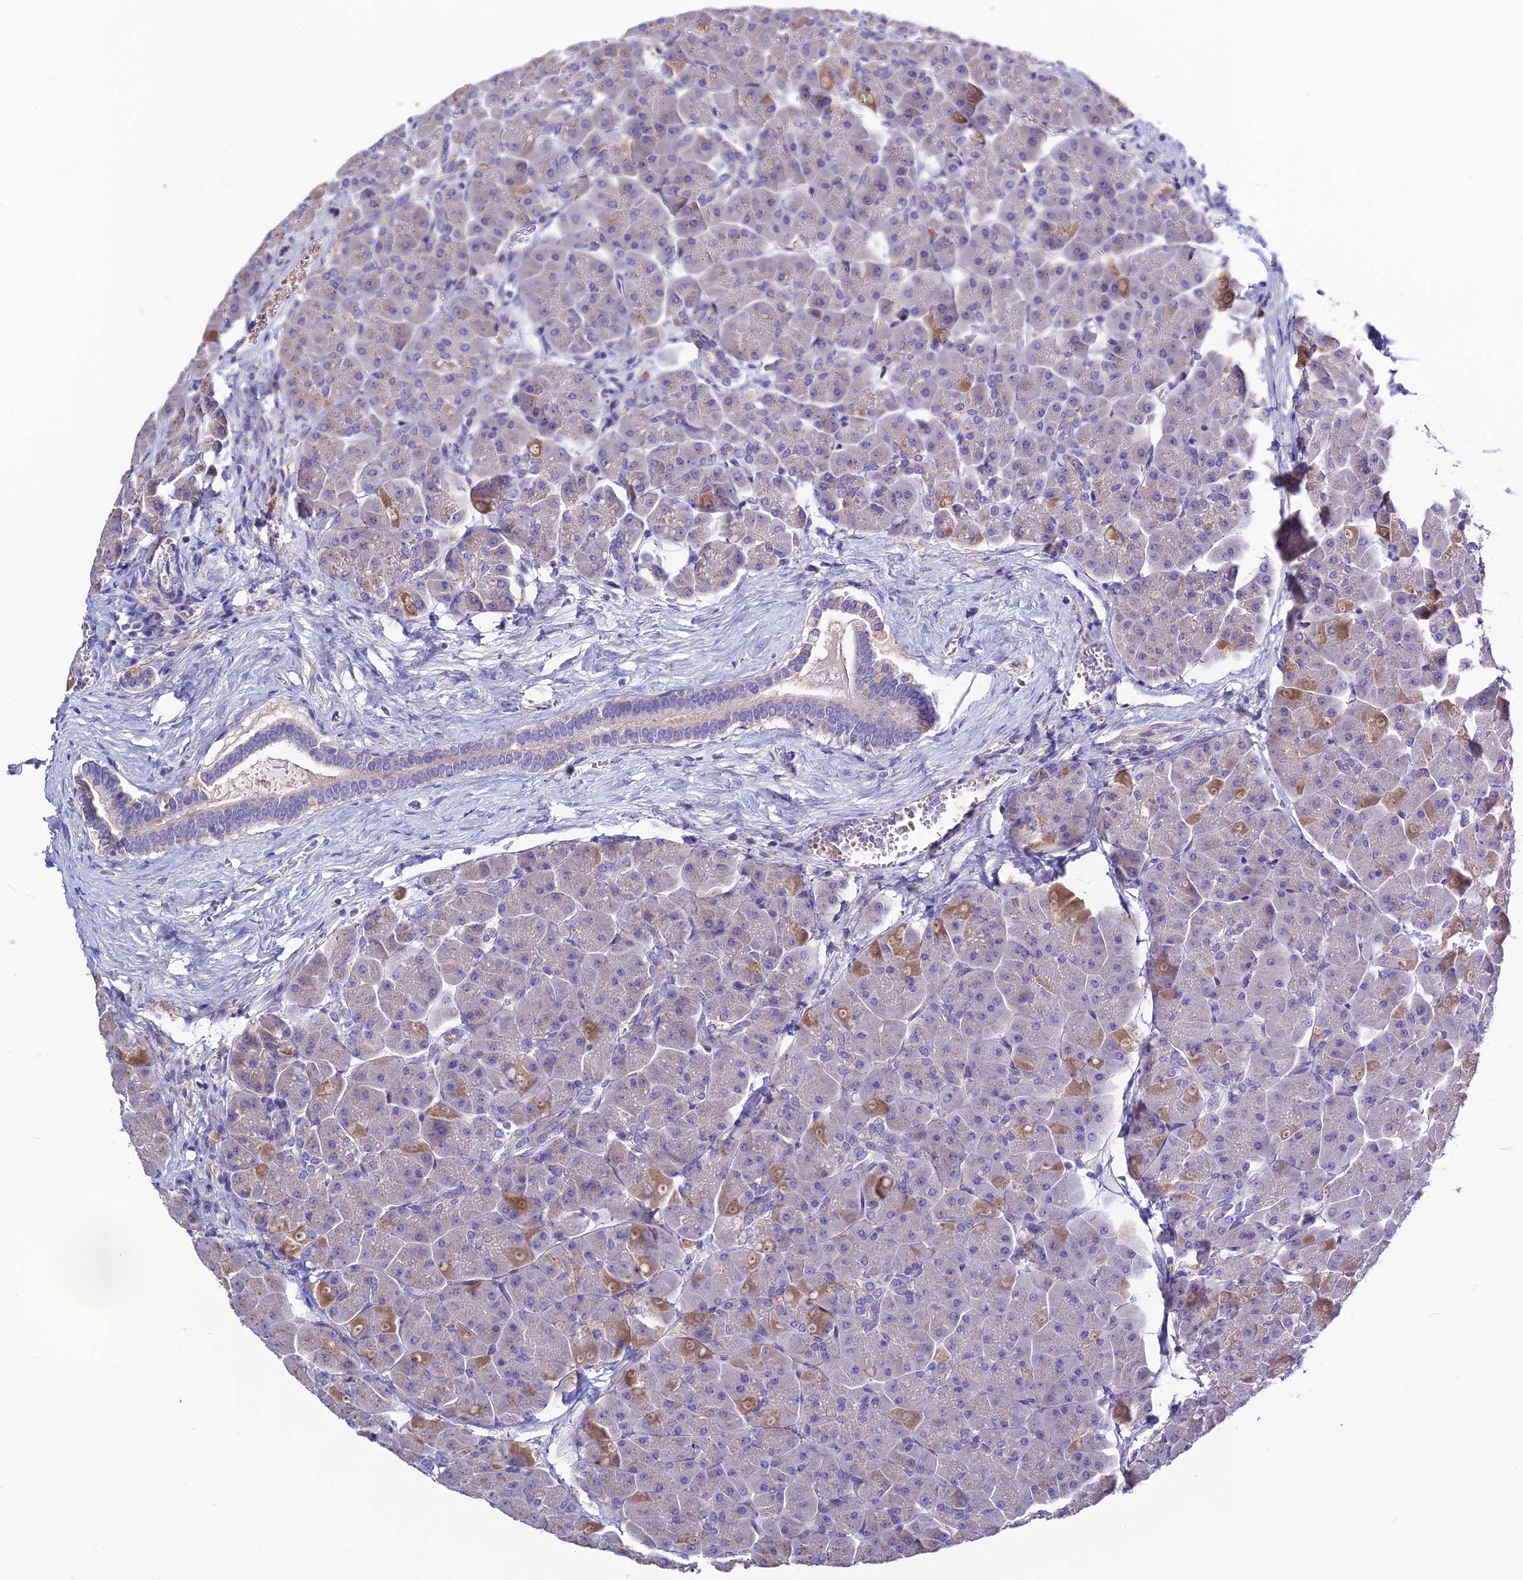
{"staining": {"intensity": "strong", "quantity": "<25%", "location": "cytoplasmic/membranous"}, "tissue": "pancreas", "cell_type": "Exocrine glandular cells", "image_type": "normal", "snomed": [{"axis": "morphology", "description": "Normal tissue, NOS"}, {"axis": "topography", "description": "Pancreas"}], "caption": "An immunohistochemistry histopathology image of benign tissue is shown. Protein staining in brown shows strong cytoplasmic/membranous positivity in pancreas within exocrine glandular cells. Using DAB (3,3'-diaminobenzidine) (brown) and hematoxylin (blue) stains, captured at high magnification using brightfield microscopy.", "gene": "BHMT2", "patient": {"sex": "male", "age": 66}}